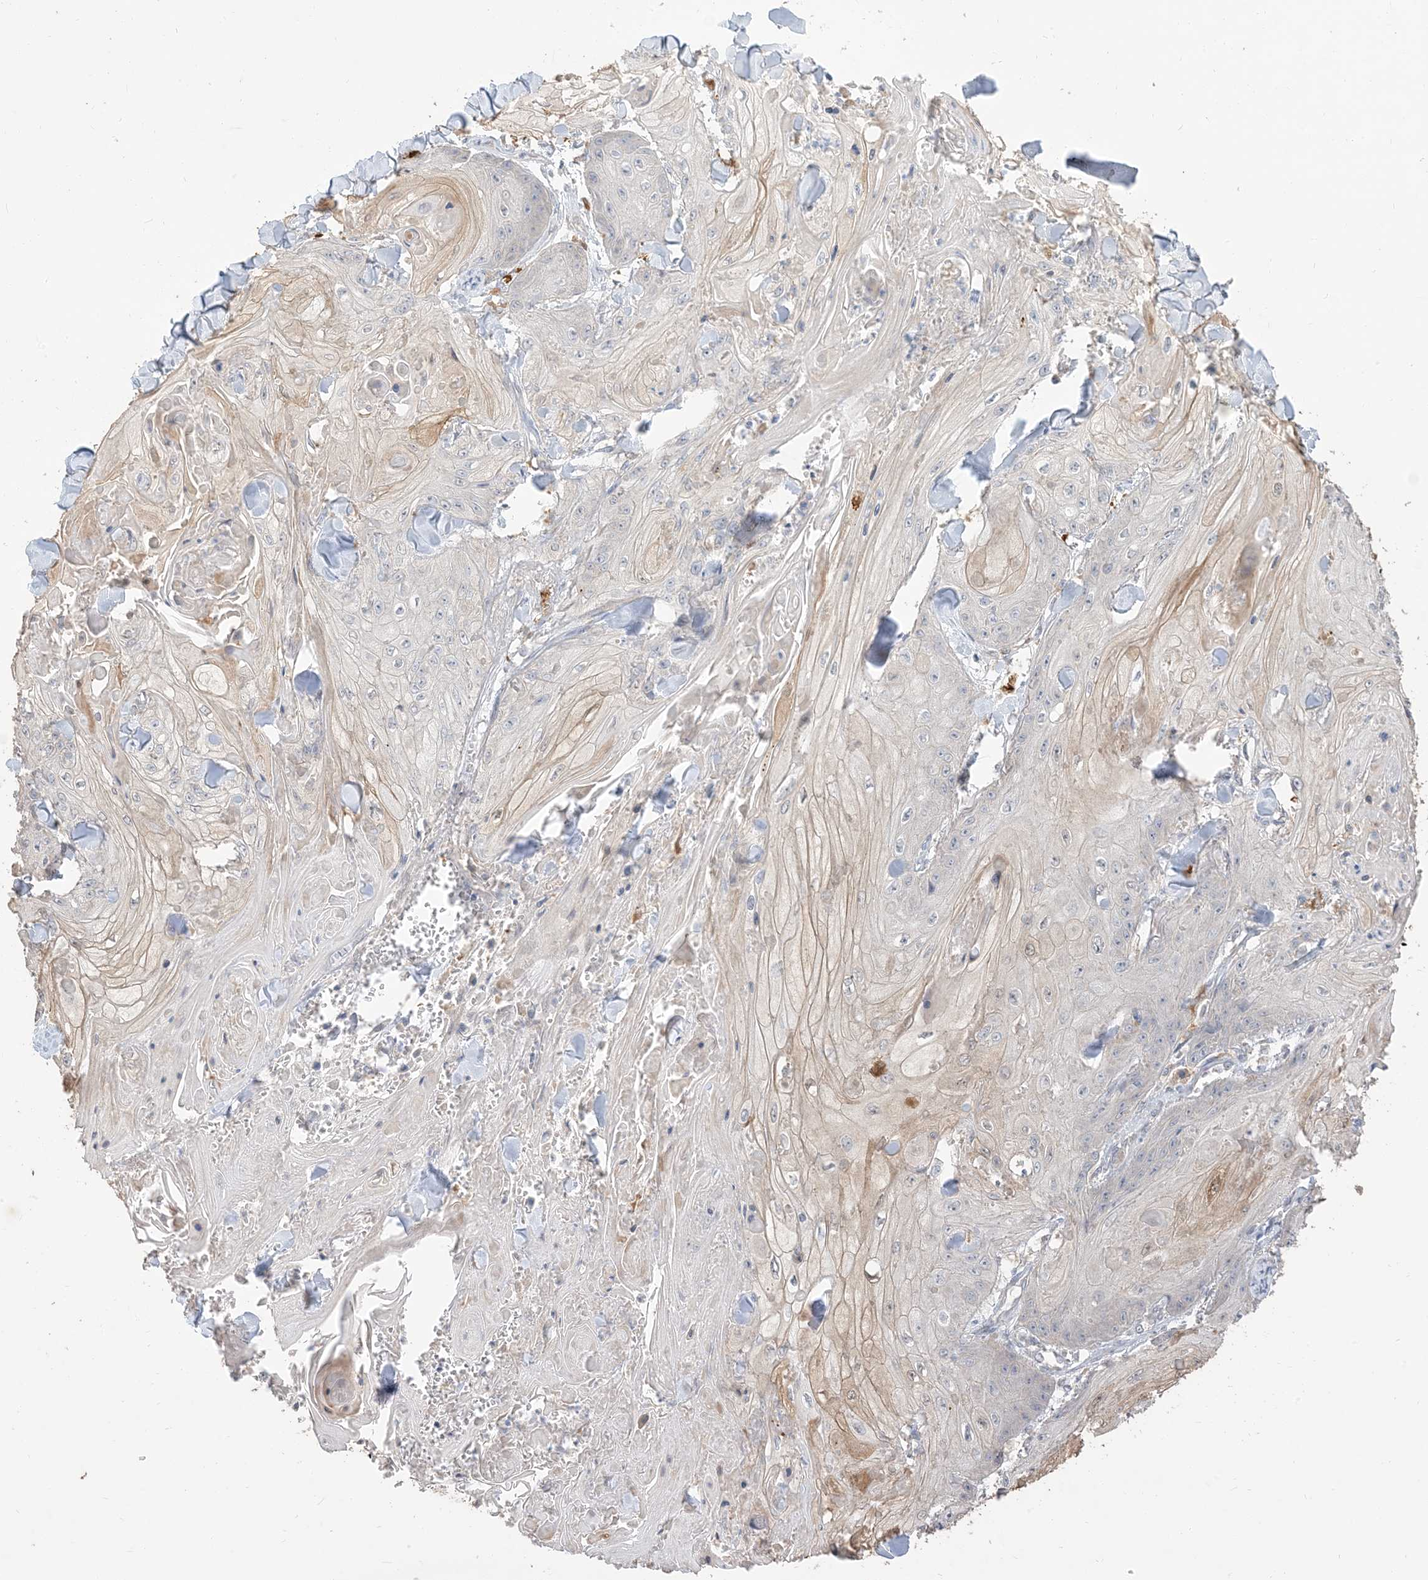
{"staining": {"intensity": "weak", "quantity": "<25%", "location": "cytoplasmic/membranous"}, "tissue": "skin cancer", "cell_type": "Tumor cells", "image_type": "cancer", "snomed": [{"axis": "morphology", "description": "Squamous cell carcinoma, NOS"}, {"axis": "topography", "description": "Skin"}], "caption": "Image shows no protein positivity in tumor cells of skin squamous cell carcinoma tissue. The staining was performed using DAB (3,3'-diaminobenzidine) to visualize the protein expression in brown, while the nuclei were stained in blue with hematoxylin (Magnification: 20x).", "gene": "RNF175", "patient": {"sex": "male", "age": 74}}